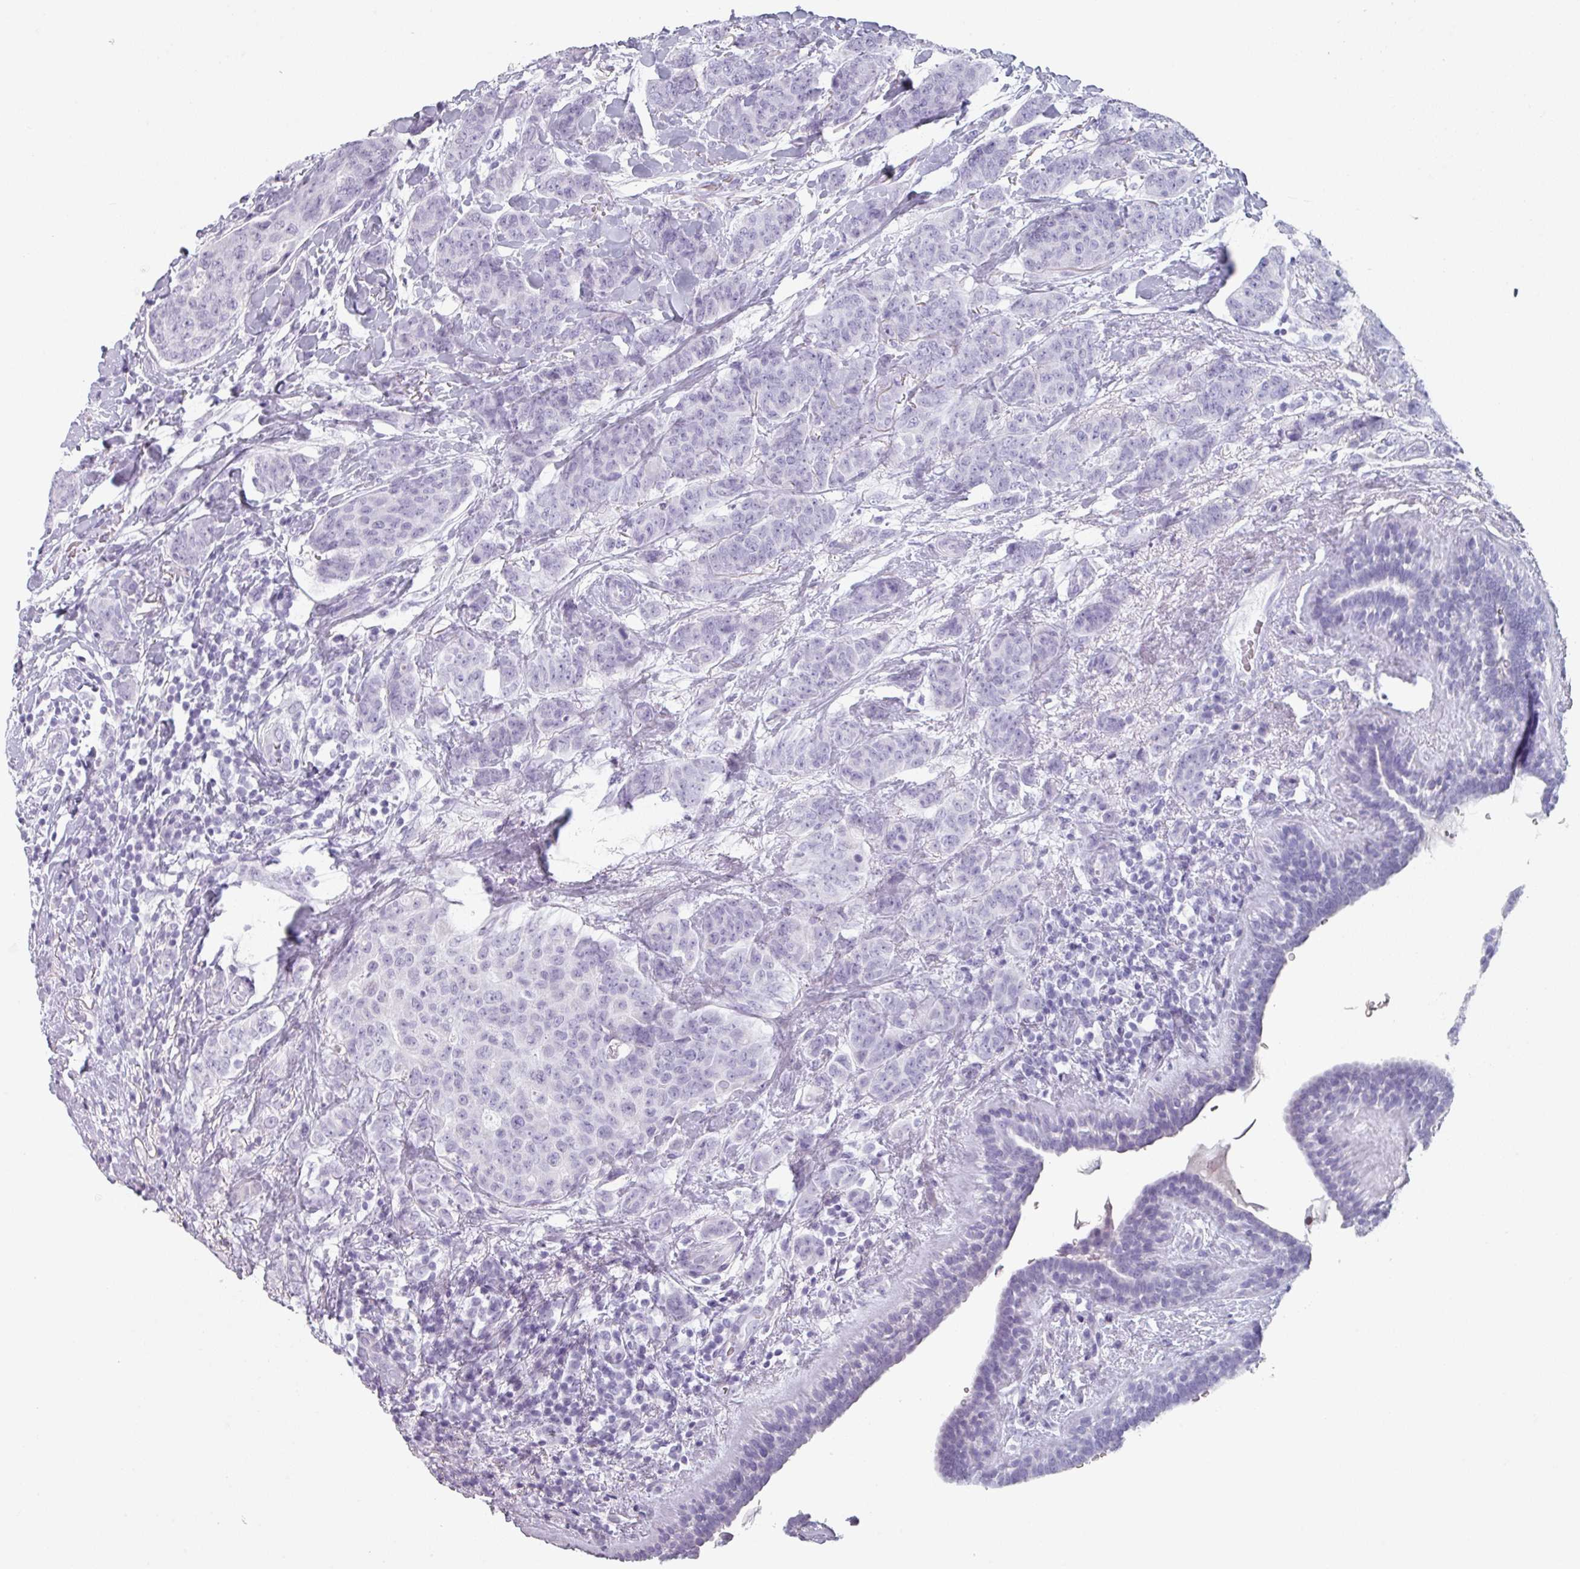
{"staining": {"intensity": "negative", "quantity": "none", "location": "none"}, "tissue": "breast cancer", "cell_type": "Tumor cells", "image_type": "cancer", "snomed": [{"axis": "morphology", "description": "Duct carcinoma"}, {"axis": "topography", "description": "Breast"}], "caption": "Tumor cells show no significant protein positivity in breast invasive ductal carcinoma.", "gene": "SLC35G2", "patient": {"sex": "female", "age": 40}}